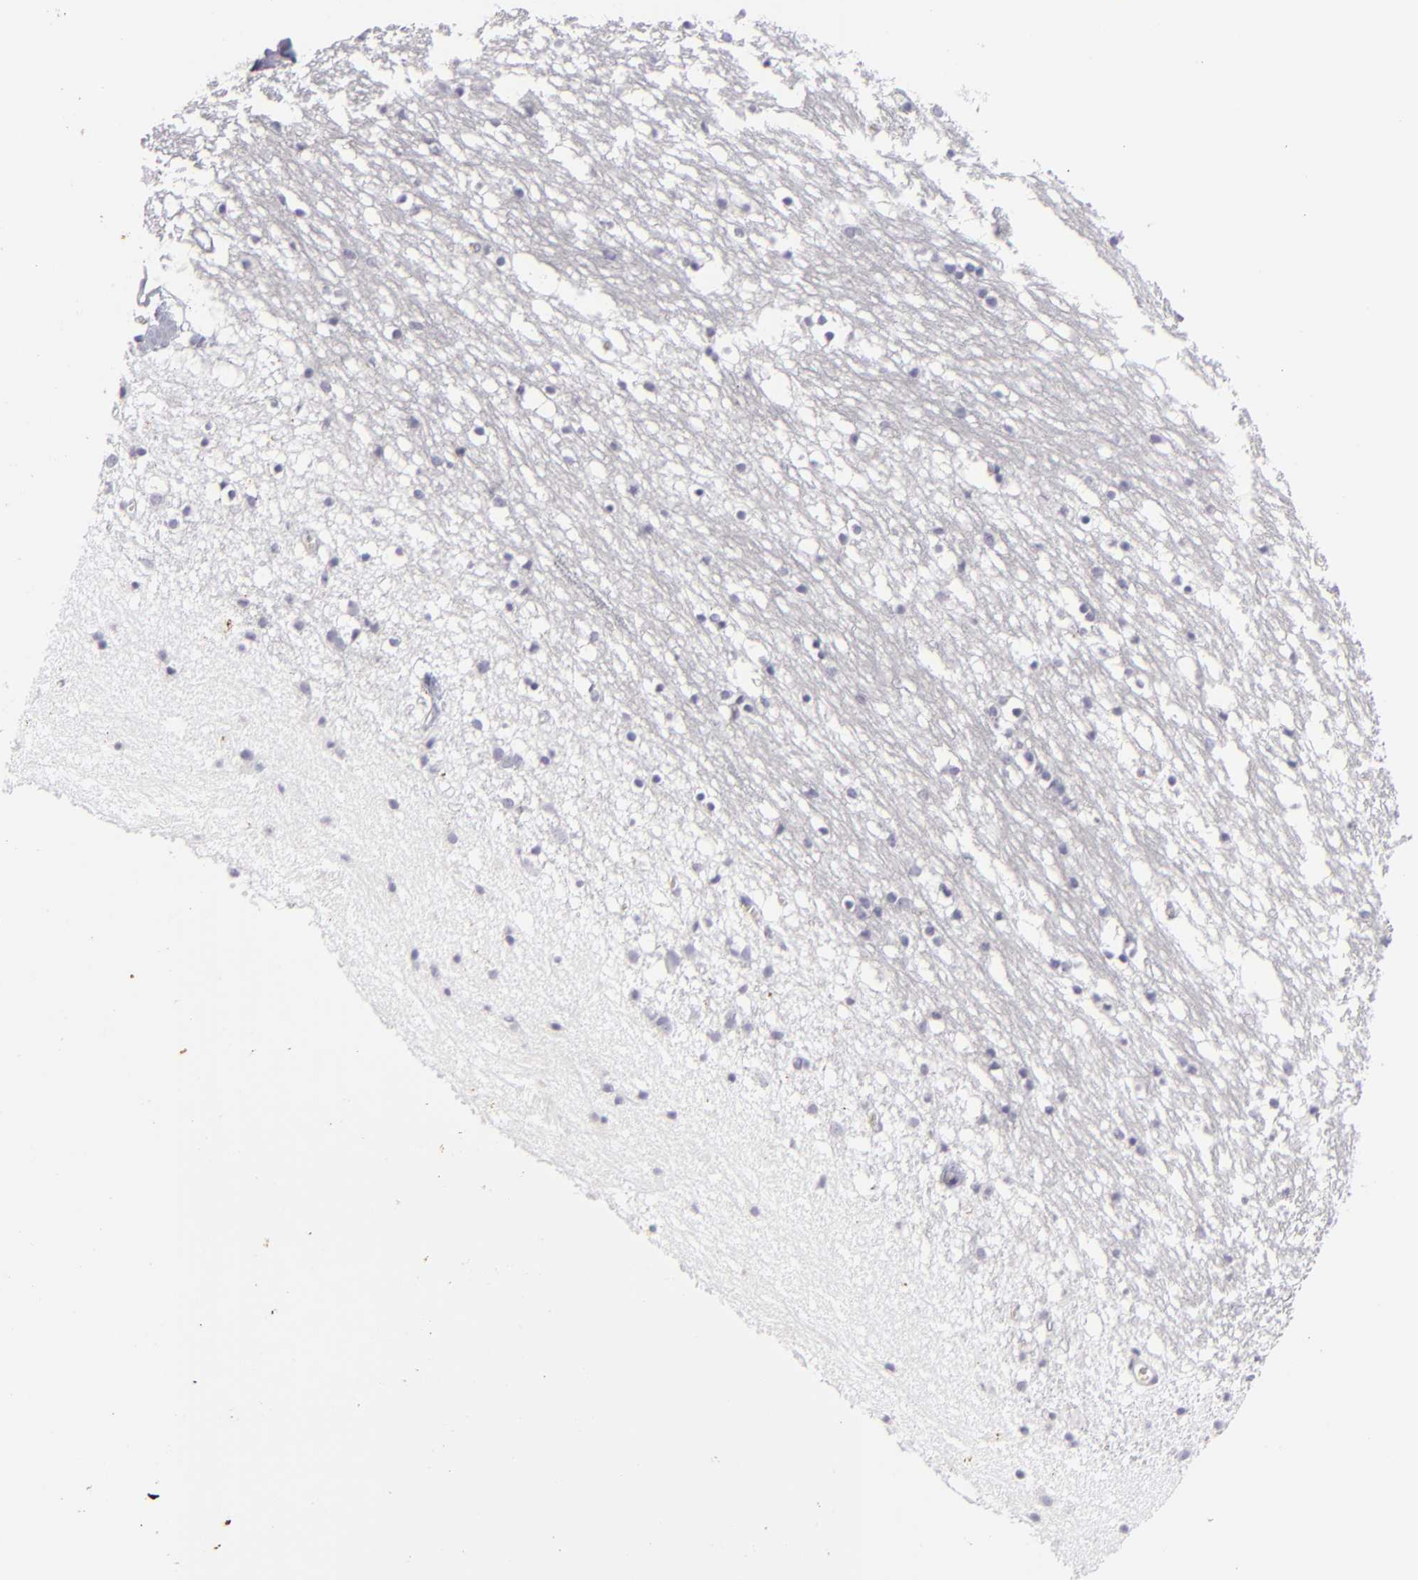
{"staining": {"intensity": "negative", "quantity": "none", "location": "none"}, "tissue": "caudate", "cell_type": "Glial cells", "image_type": "normal", "snomed": [{"axis": "morphology", "description": "Normal tissue, NOS"}, {"axis": "topography", "description": "Lateral ventricle wall"}], "caption": "Protein analysis of normal caudate demonstrates no significant expression in glial cells.", "gene": "KRT1", "patient": {"sex": "male", "age": 45}}